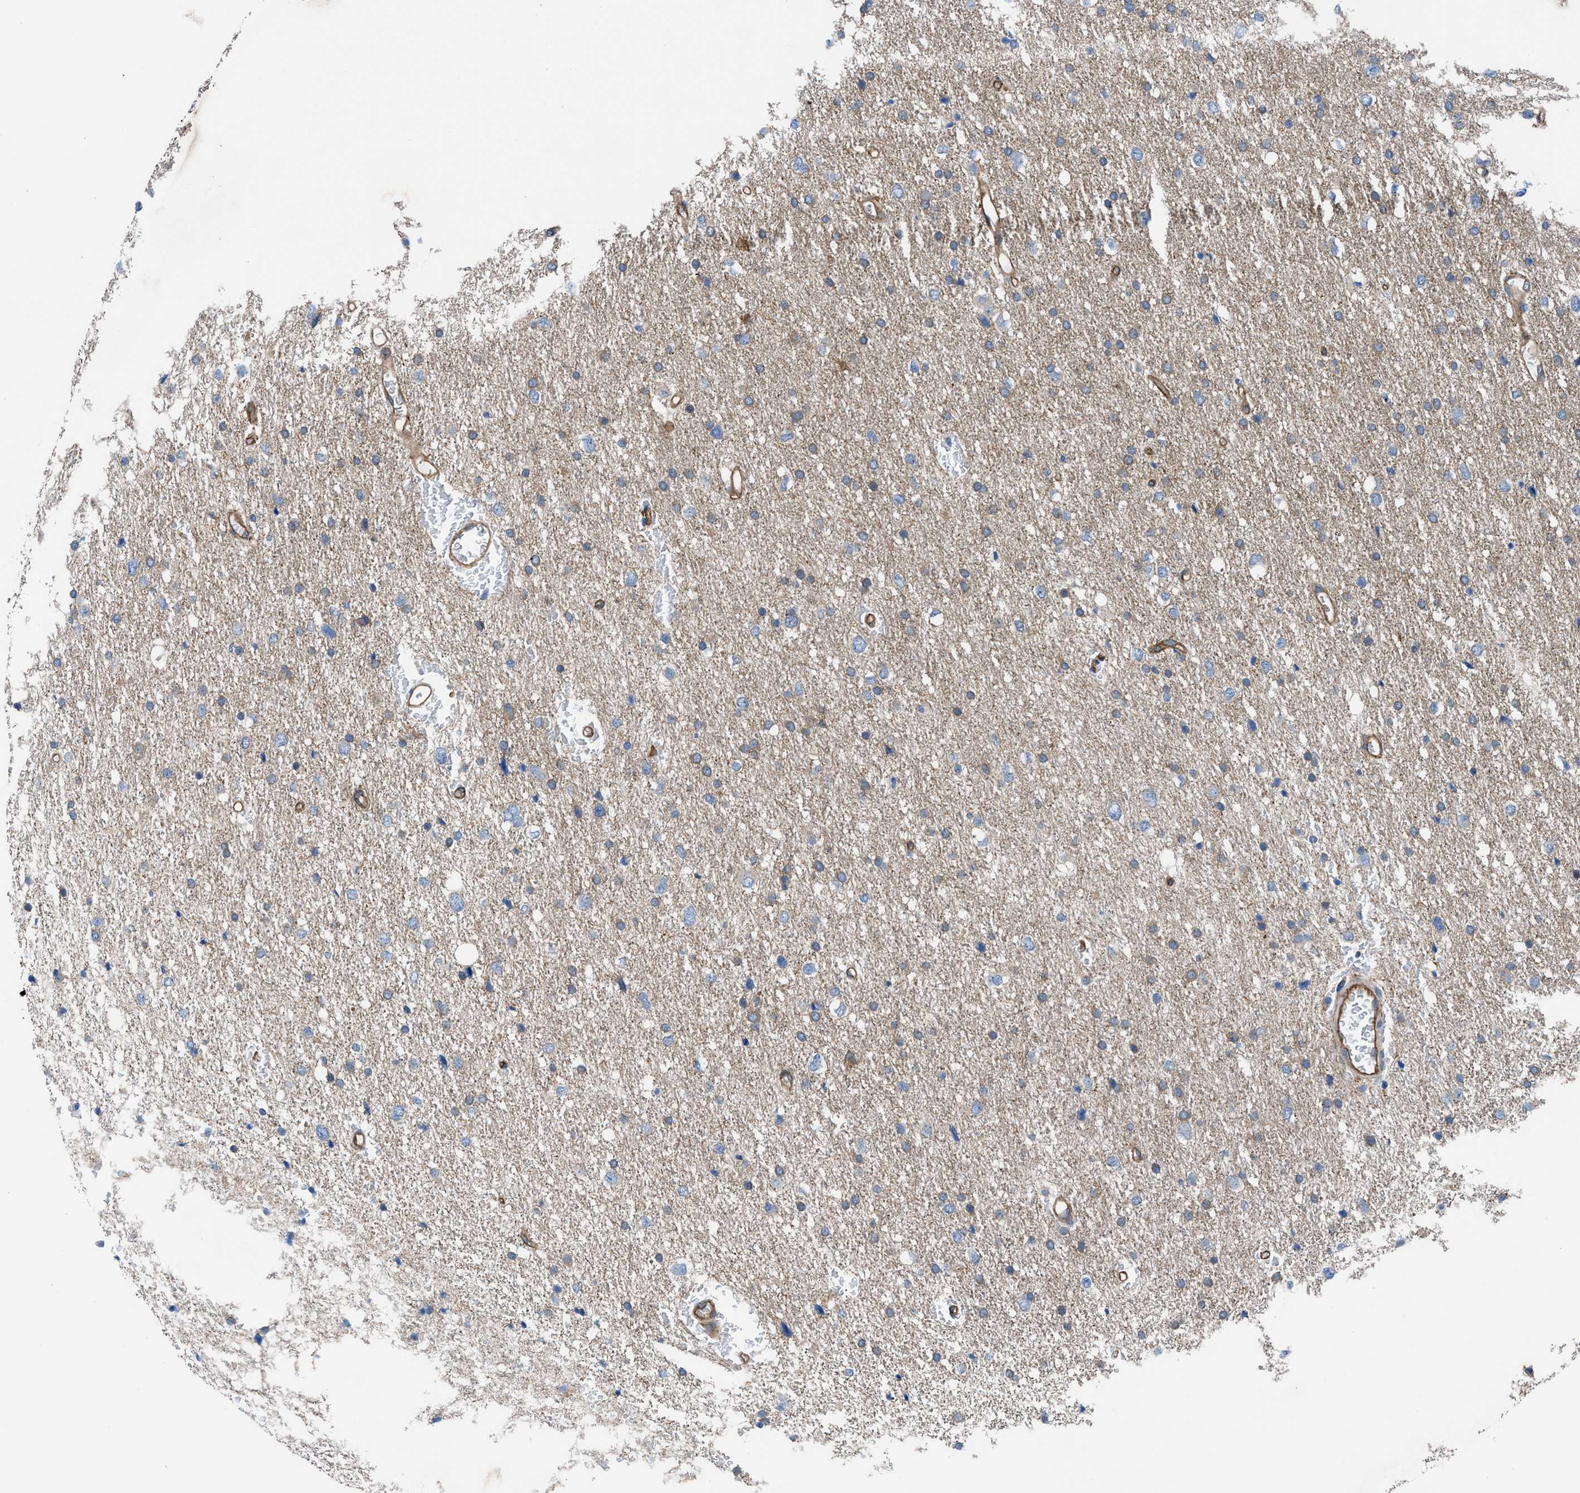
{"staining": {"intensity": "weak", "quantity": "25%-75%", "location": "cytoplasmic/membranous"}, "tissue": "glioma", "cell_type": "Tumor cells", "image_type": "cancer", "snomed": [{"axis": "morphology", "description": "Glioma, malignant, Low grade"}, {"axis": "topography", "description": "Brain"}], "caption": "Low-grade glioma (malignant) was stained to show a protein in brown. There is low levels of weak cytoplasmic/membranous positivity in about 25%-75% of tumor cells.", "gene": "TRIP4", "patient": {"sex": "female", "age": 37}}